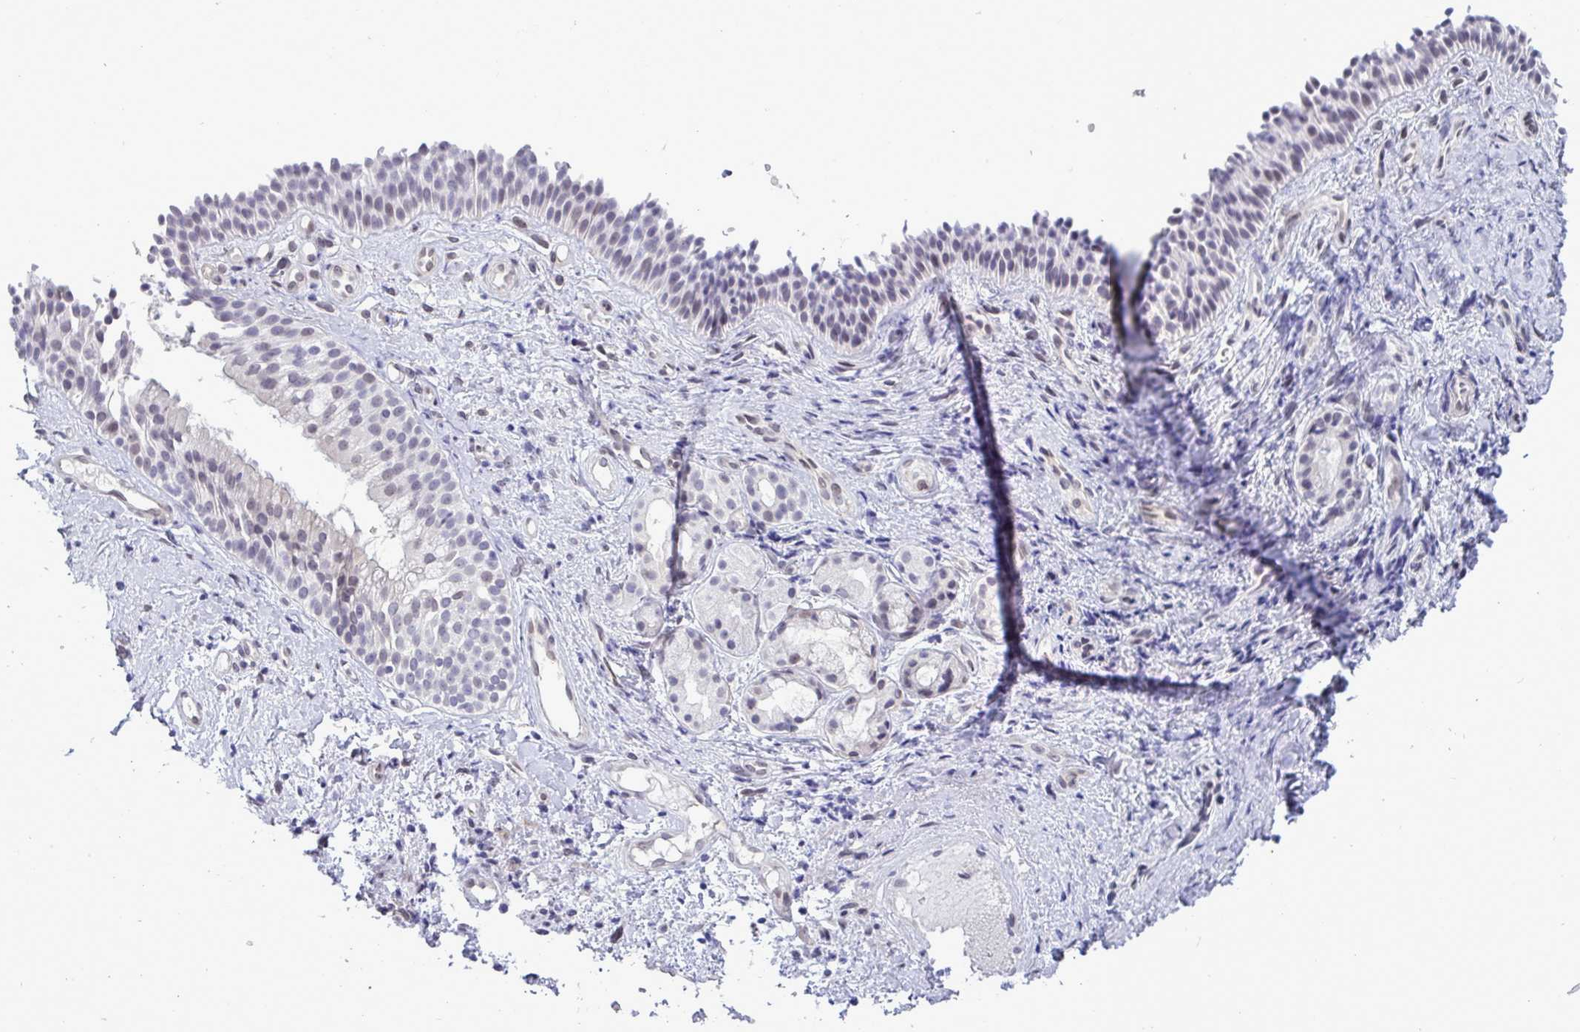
{"staining": {"intensity": "negative", "quantity": "none", "location": "none"}, "tissue": "nasopharynx", "cell_type": "Respiratory epithelial cells", "image_type": "normal", "snomed": [{"axis": "morphology", "description": "Normal tissue, NOS"}, {"axis": "morphology", "description": "Inflammation, NOS"}, {"axis": "topography", "description": "Nasopharynx"}], "caption": "Immunohistochemistry (IHC) micrograph of normal human nasopharynx stained for a protein (brown), which exhibits no staining in respiratory epithelial cells. Brightfield microscopy of IHC stained with DAB (3,3'-diaminobenzidine) (brown) and hematoxylin (blue), captured at high magnification.", "gene": "MFSD4A", "patient": {"sex": "male", "age": 54}}